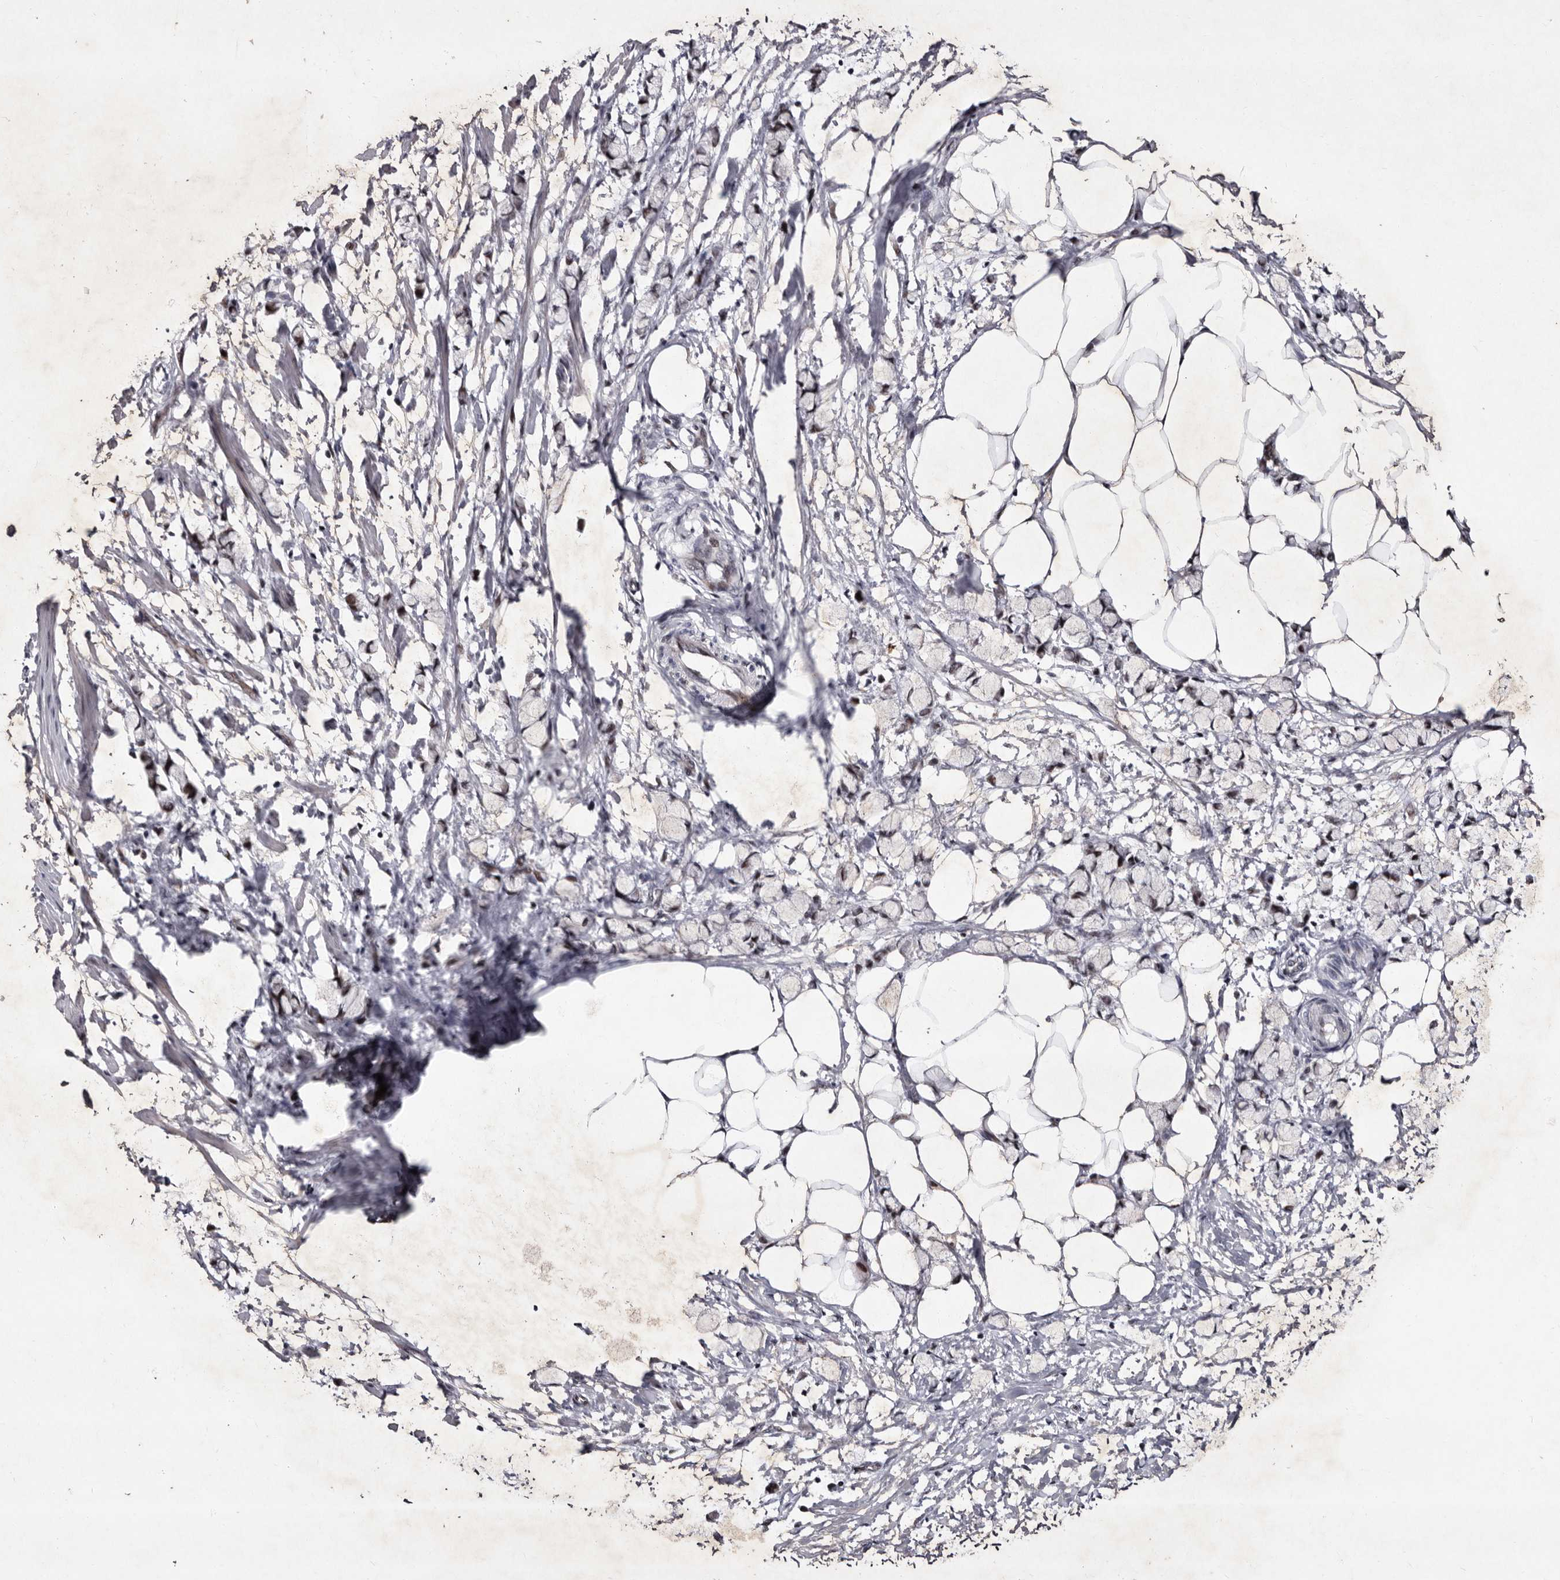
{"staining": {"intensity": "weak", "quantity": "<25%", "location": "cytoplasmic/membranous,nuclear"}, "tissue": "smooth muscle", "cell_type": "Smooth muscle cells", "image_type": "normal", "snomed": [{"axis": "morphology", "description": "Normal tissue, NOS"}, {"axis": "morphology", "description": "Adenocarcinoma, NOS"}, {"axis": "topography", "description": "Smooth muscle"}, {"axis": "topography", "description": "Colon"}], "caption": "This is a micrograph of IHC staining of benign smooth muscle, which shows no expression in smooth muscle cells. The staining was performed using DAB to visualize the protein expression in brown, while the nuclei were stained in blue with hematoxylin (Magnification: 20x).", "gene": "TNKS", "patient": {"sex": "male", "age": 14}}